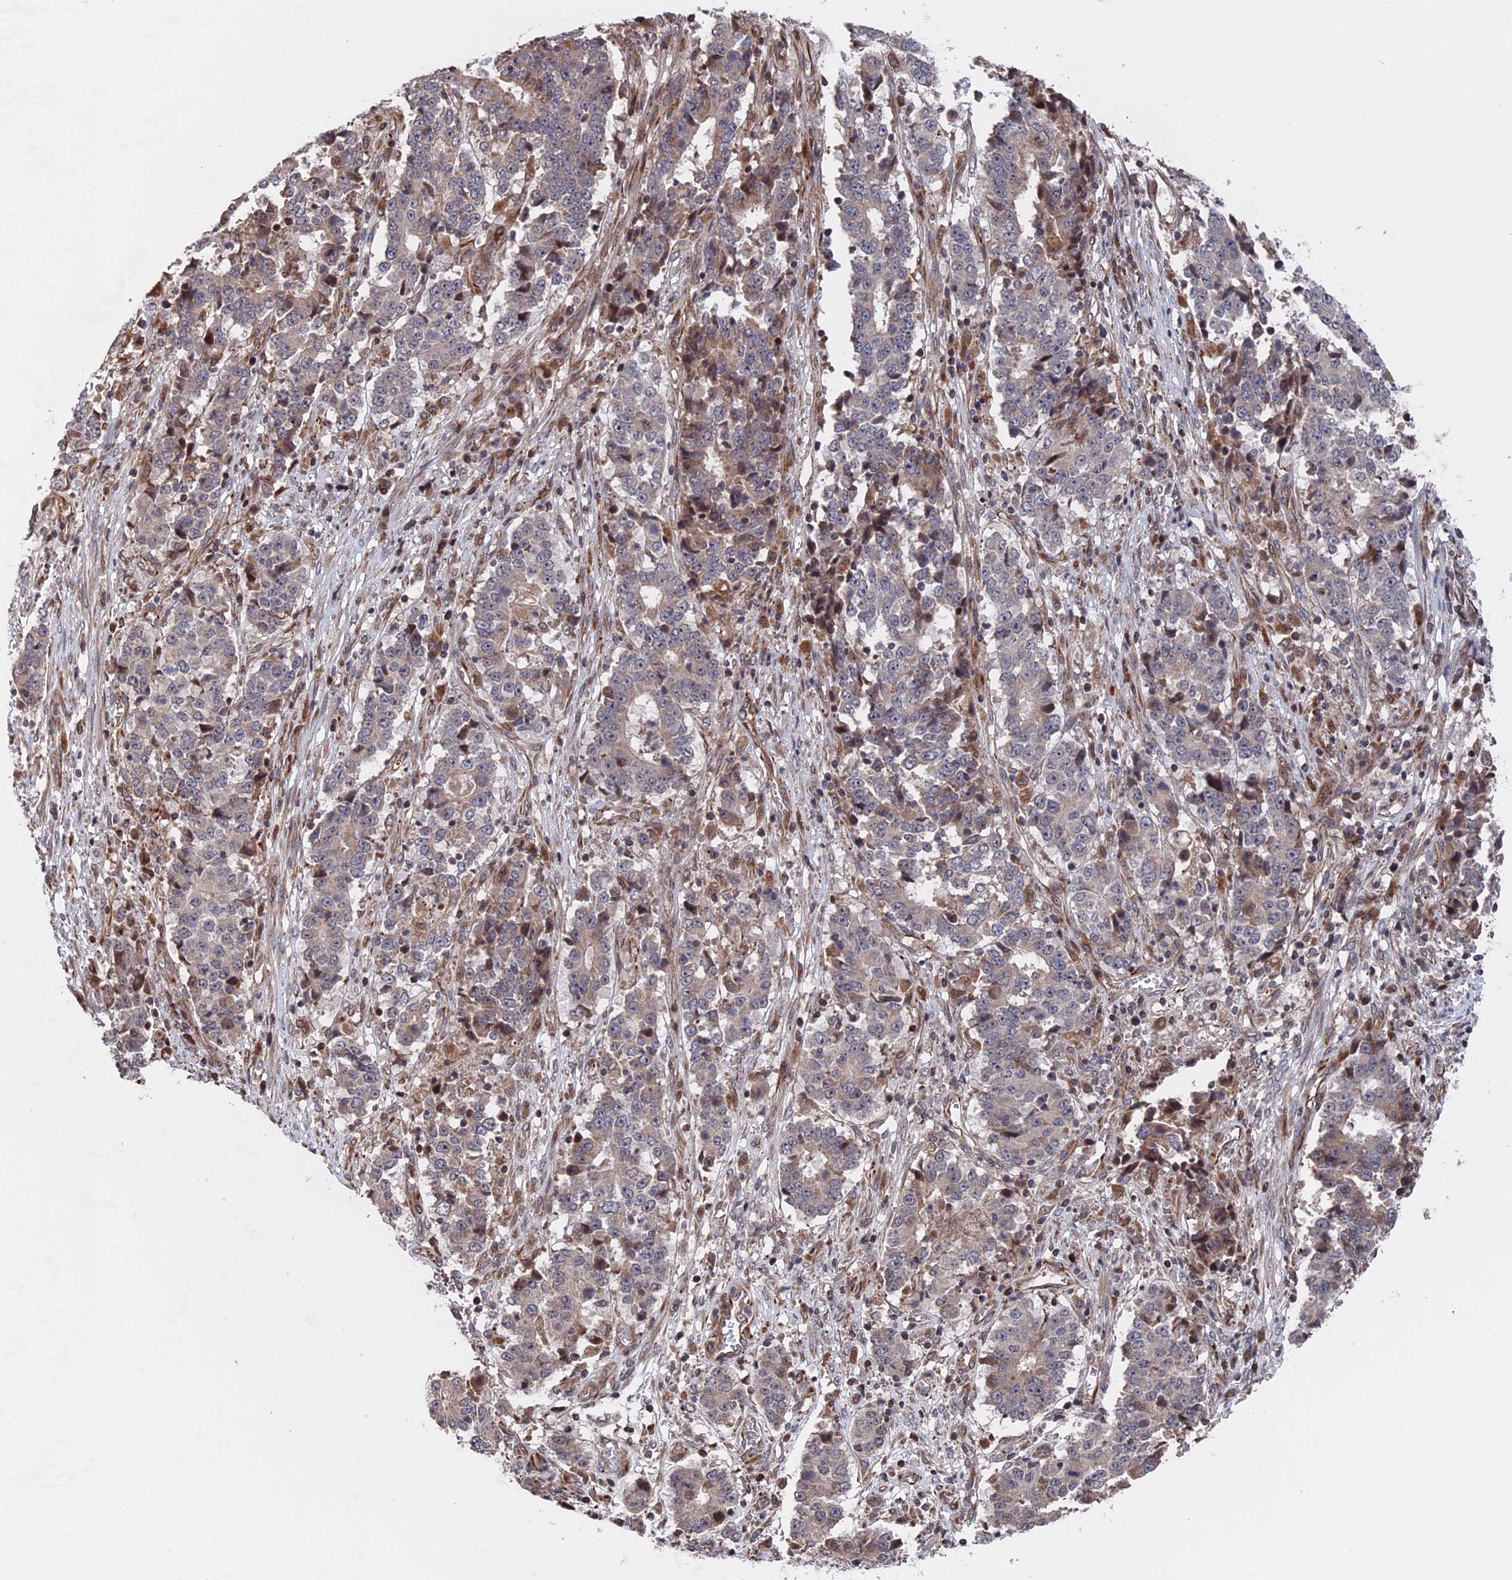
{"staining": {"intensity": "weak", "quantity": "<25%", "location": "cytoplasmic/membranous"}, "tissue": "stomach cancer", "cell_type": "Tumor cells", "image_type": "cancer", "snomed": [{"axis": "morphology", "description": "Adenocarcinoma, NOS"}, {"axis": "topography", "description": "Stomach"}], "caption": "Stomach adenocarcinoma stained for a protein using IHC reveals no expression tumor cells.", "gene": "PLA2G15", "patient": {"sex": "male", "age": 59}}